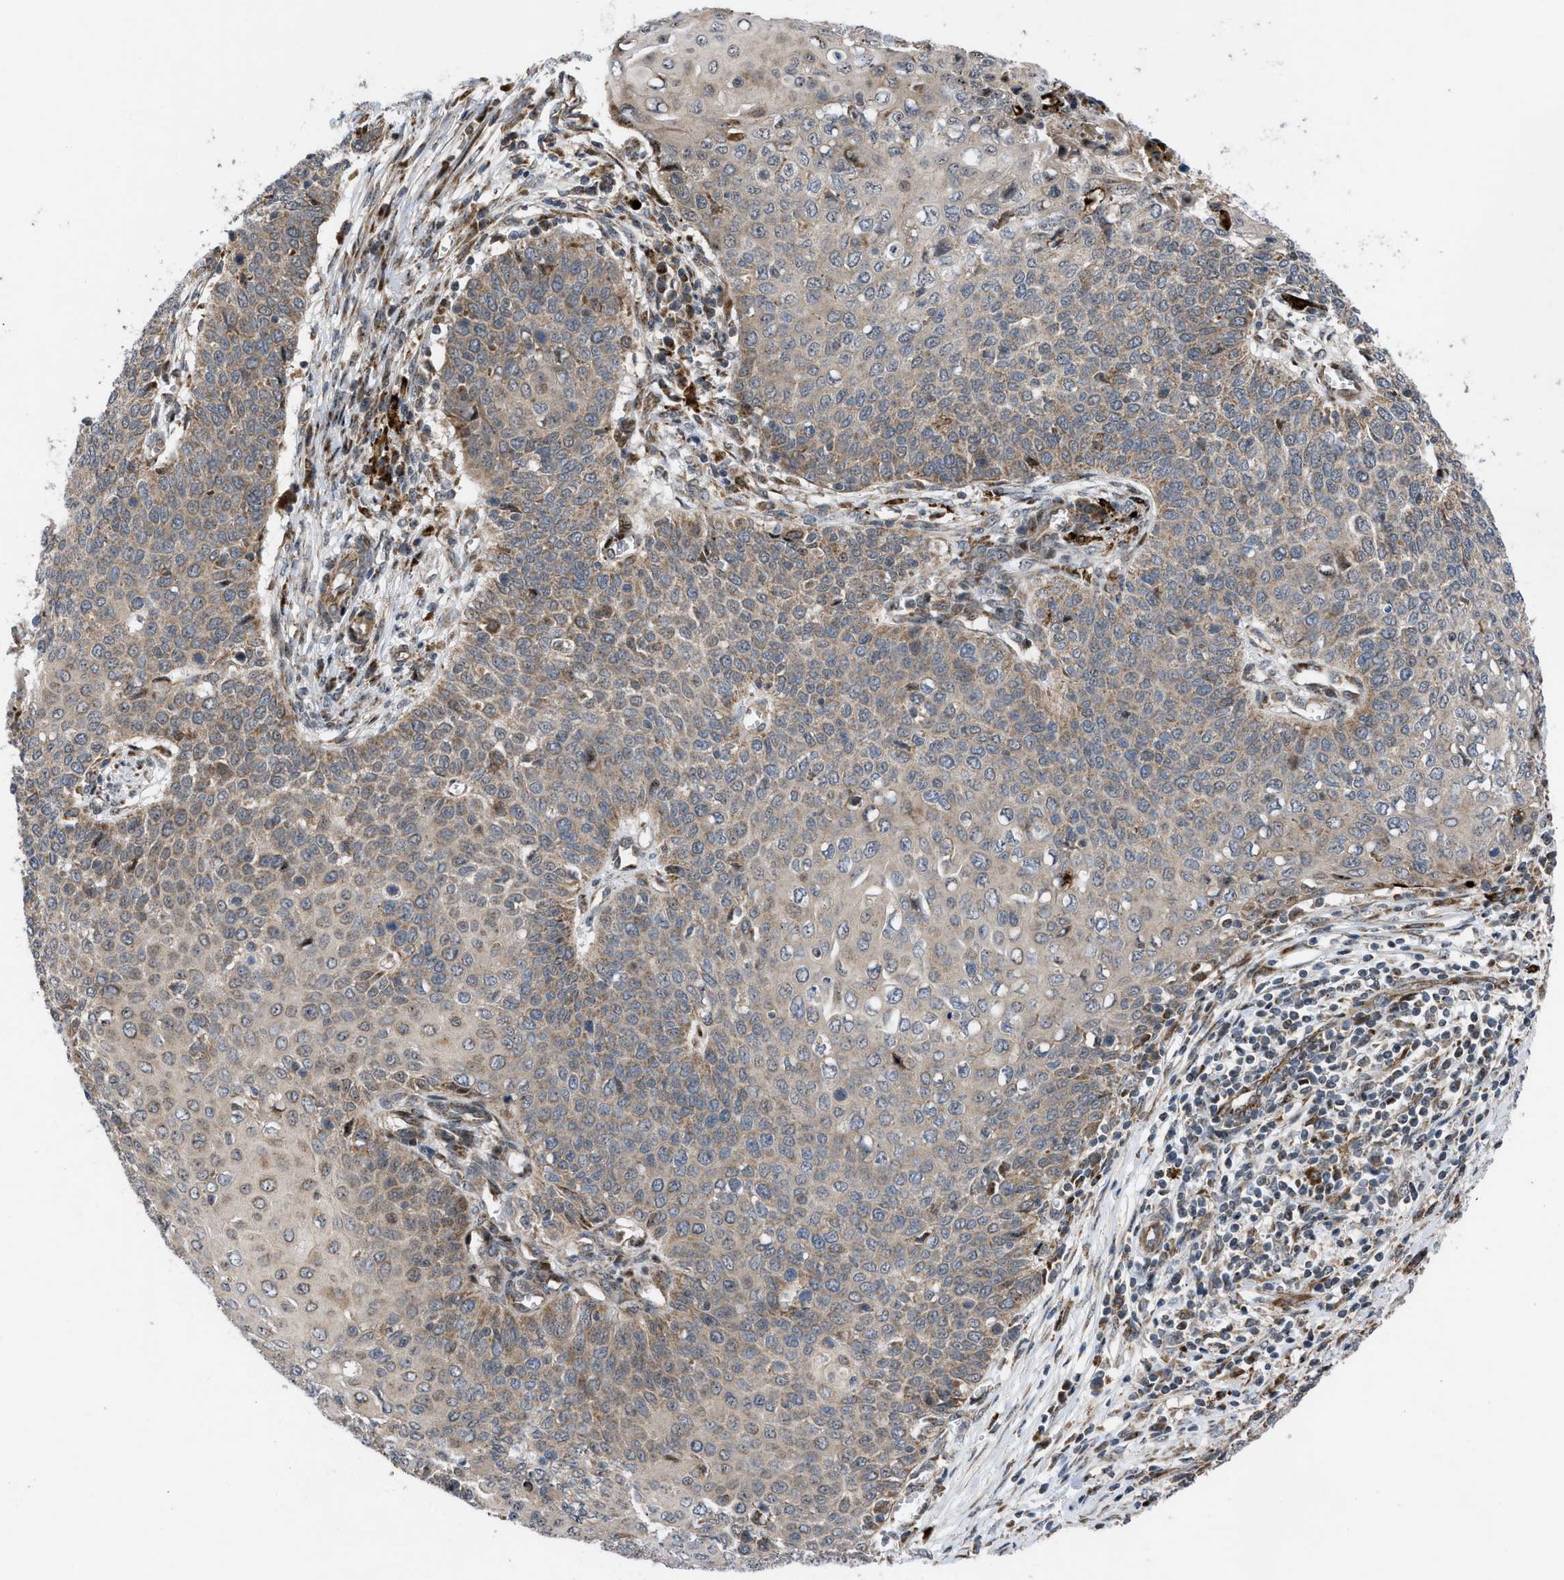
{"staining": {"intensity": "weak", "quantity": ">75%", "location": "cytoplasmic/membranous"}, "tissue": "cervical cancer", "cell_type": "Tumor cells", "image_type": "cancer", "snomed": [{"axis": "morphology", "description": "Squamous cell carcinoma, NOS"}, {"axis": "topography", "description": "Cervix"}], "caption": "The micrograph reveals immunohistochemical staining of cervical squamous cell carcinoma. There is weak cytoplasmic/membranous staining is seen in about >75% of tumor cells.", "gene": "AP3M2", "patient": {"sex": "female", "age": 39}}